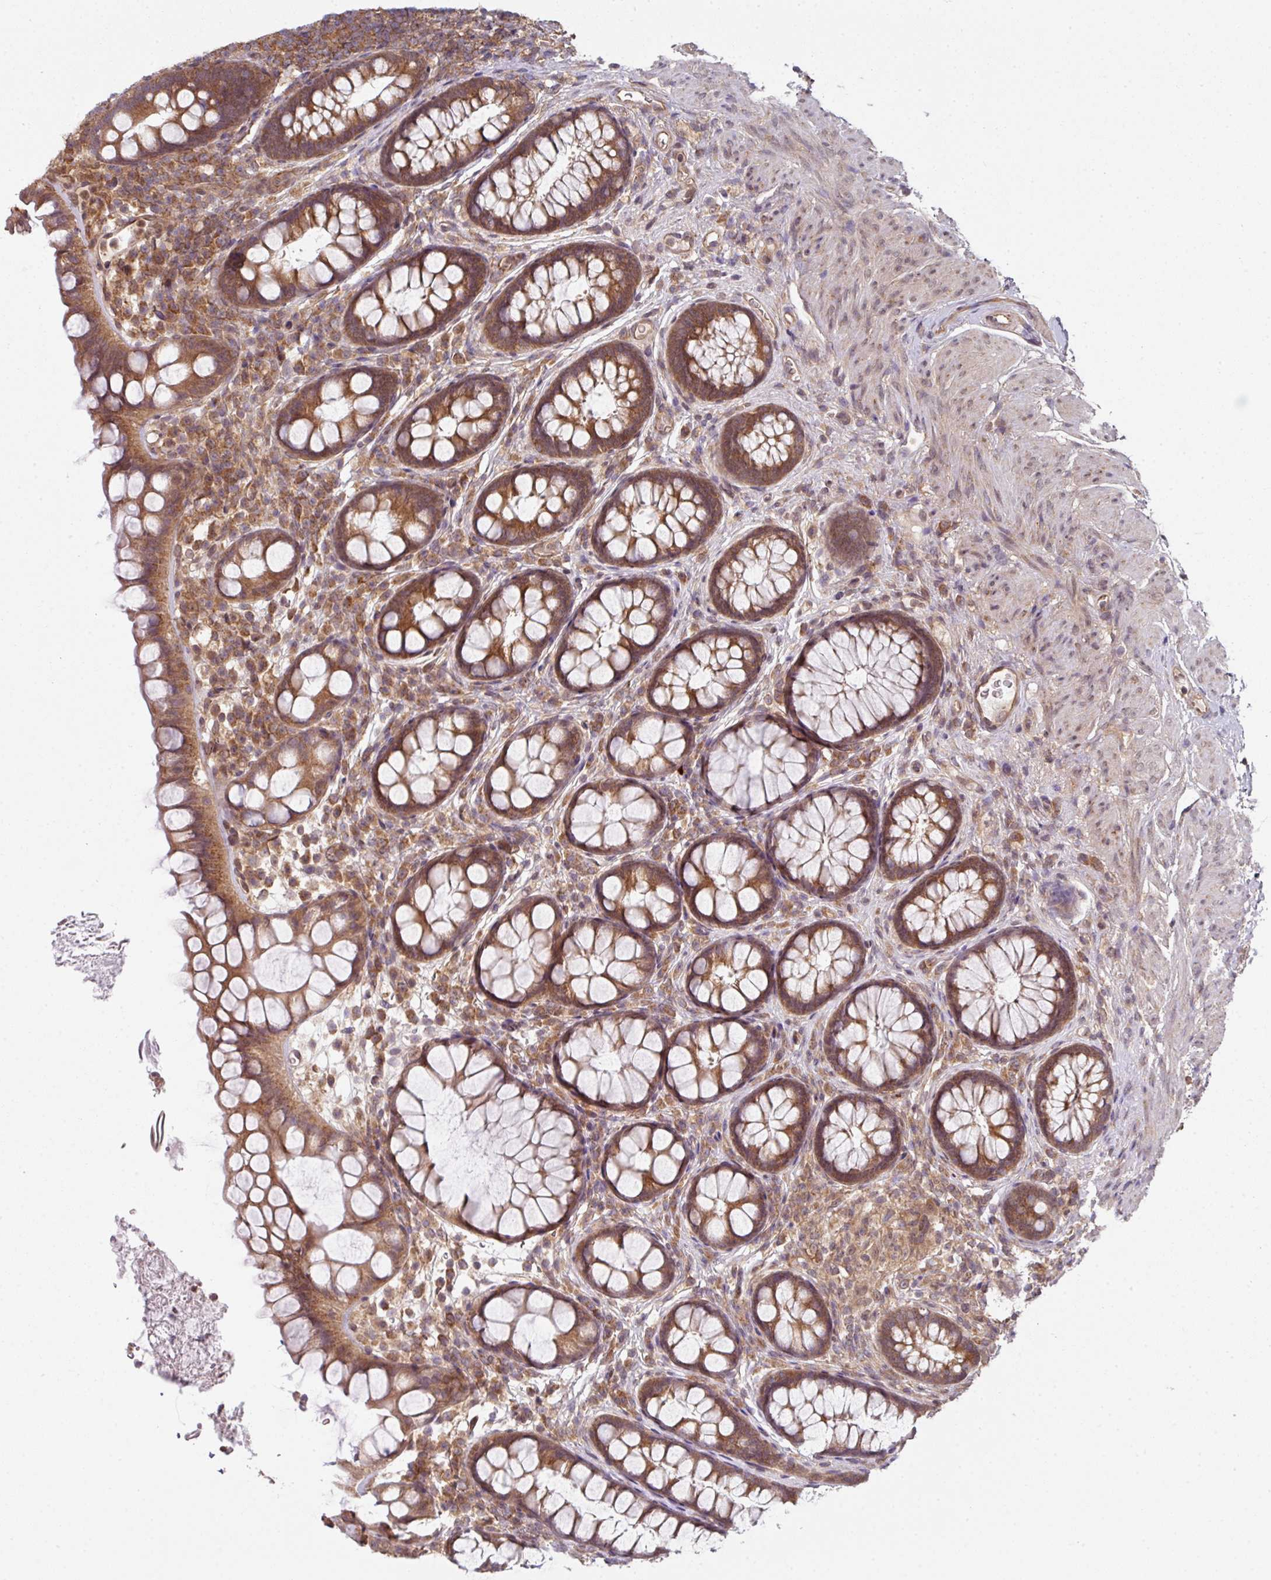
{"staining": {"intensity": "moderate", "quantity": ">75%", "location": "cytoplasmic/membranous"}, "tissue": "rectum", "cell_type": "Glandular cells", "image_type": "normal", "snomed": [{"axis": "morphology", "description": "Normal tissue, NOS"}, {"axis": "topography", "description": "Rectum"}, {"axis": "topography", "description": "Peripheral nerve tissue"}], "caption": "This micrograph displays IHC staining of normal human rectum, with medium moderate cytoplasmic/membranous staining in approximately >75% of glandular cells.", "gene": "CAMLG", "patient": {"sex": "female", "age": 69}}